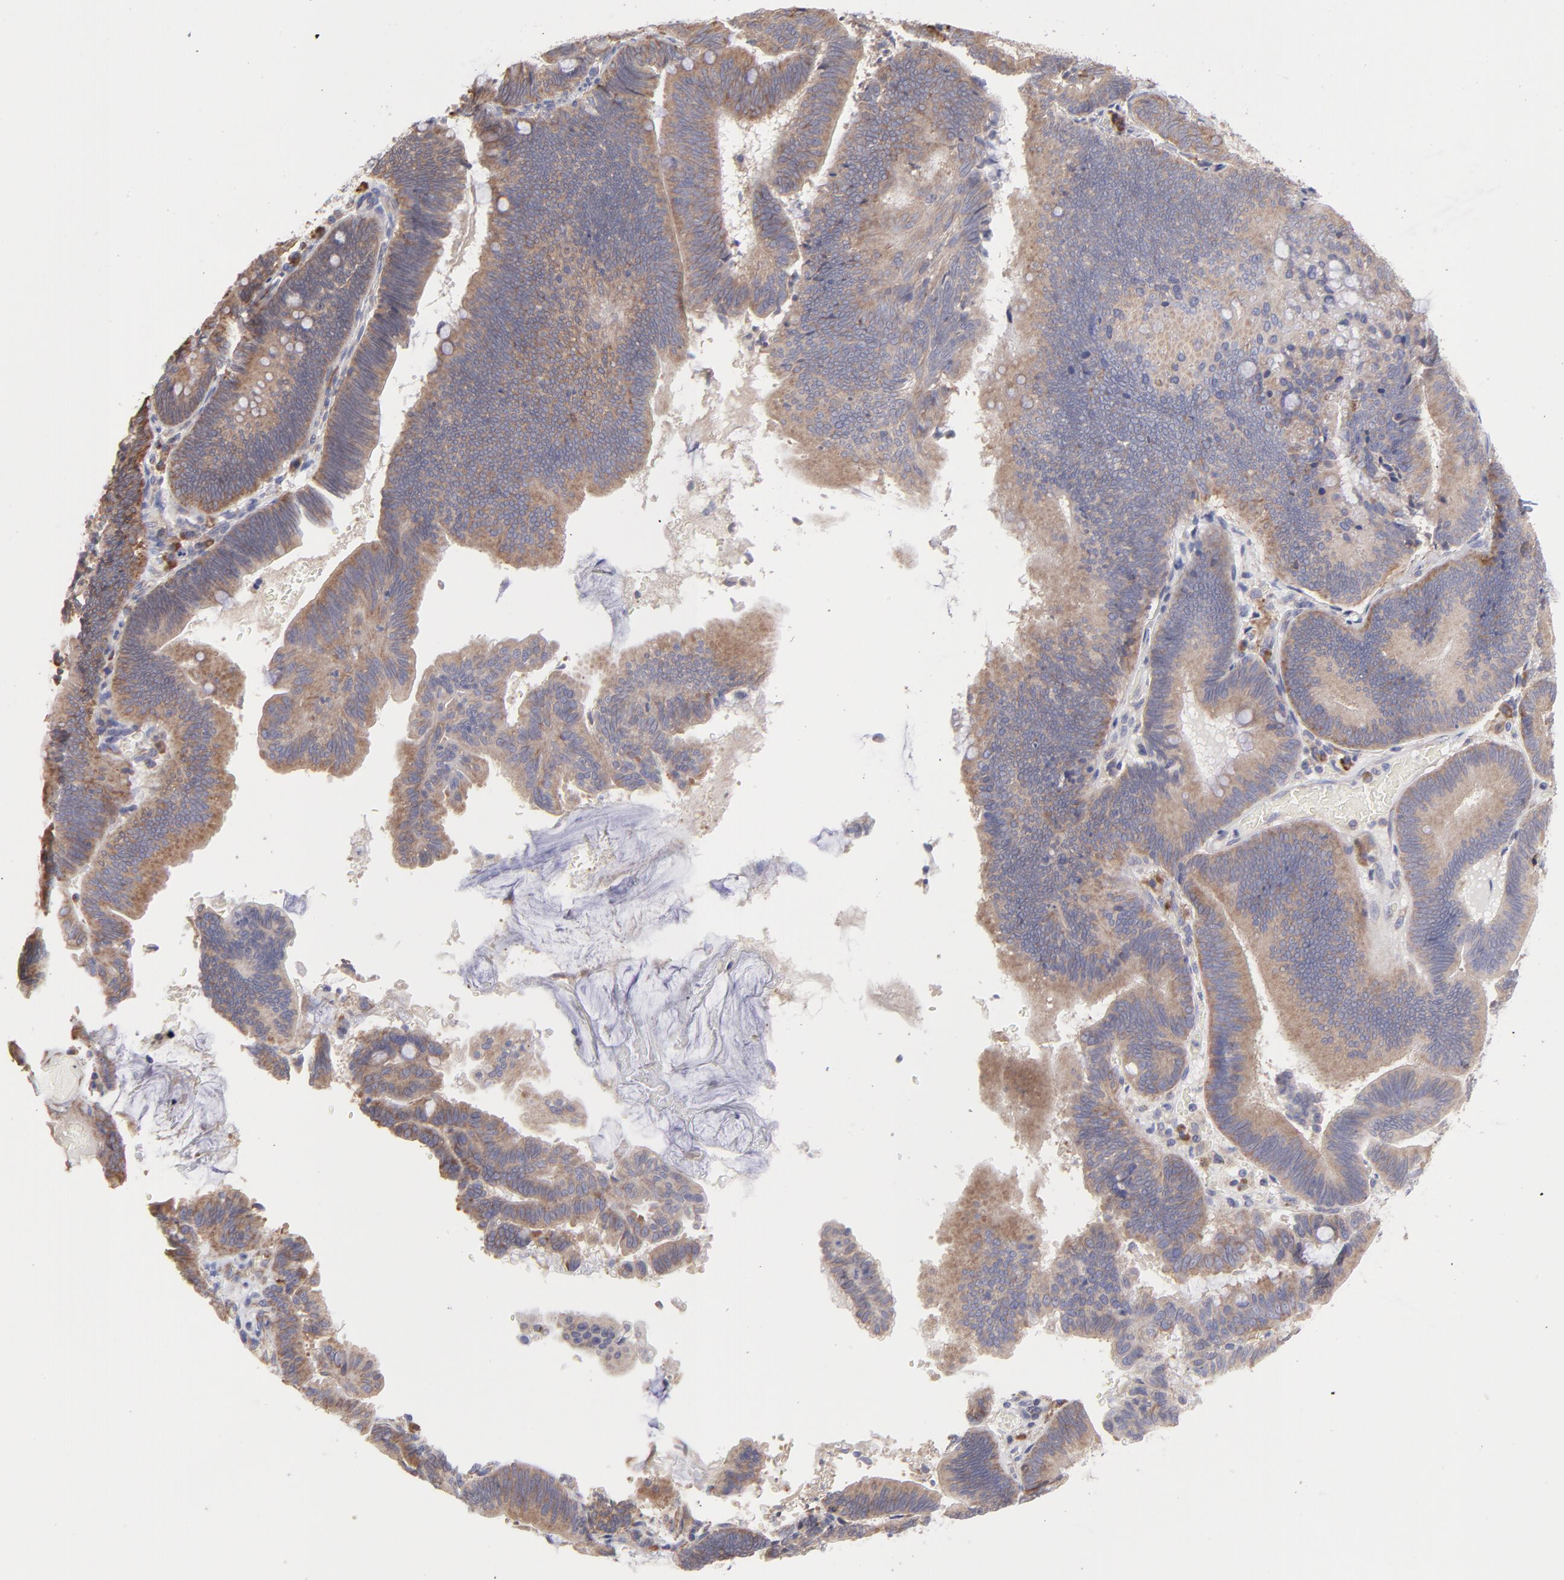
{"staining": {"intensity": "weak", "quantity": ">75%", "location": "cytoplasmic/membranous"}, "tissue": "pancreatic cancer", "cell_type": "Tumor cells", "image_type": "cancer", "snomed": [{"axis": "morphology", "description": "Adenocarcinoma, NOS"}, {"axis": "topography", "description": "Pancreas"}], "caption": "DAB (3,3'-diaminobenzidine) immunohistochemical staining of human pancreatic cancer (adenocarcinoma) shows weak cytoplasmic/membranous protein positivity in approximately >75% of tumor cells. The staining is performed using DAB brown chromogen to label protein expression. The nuclei are counter-stained blue using hematoxylin.", "gene": "RPLP0", "patient": {"sex": "male", "age": 82}}